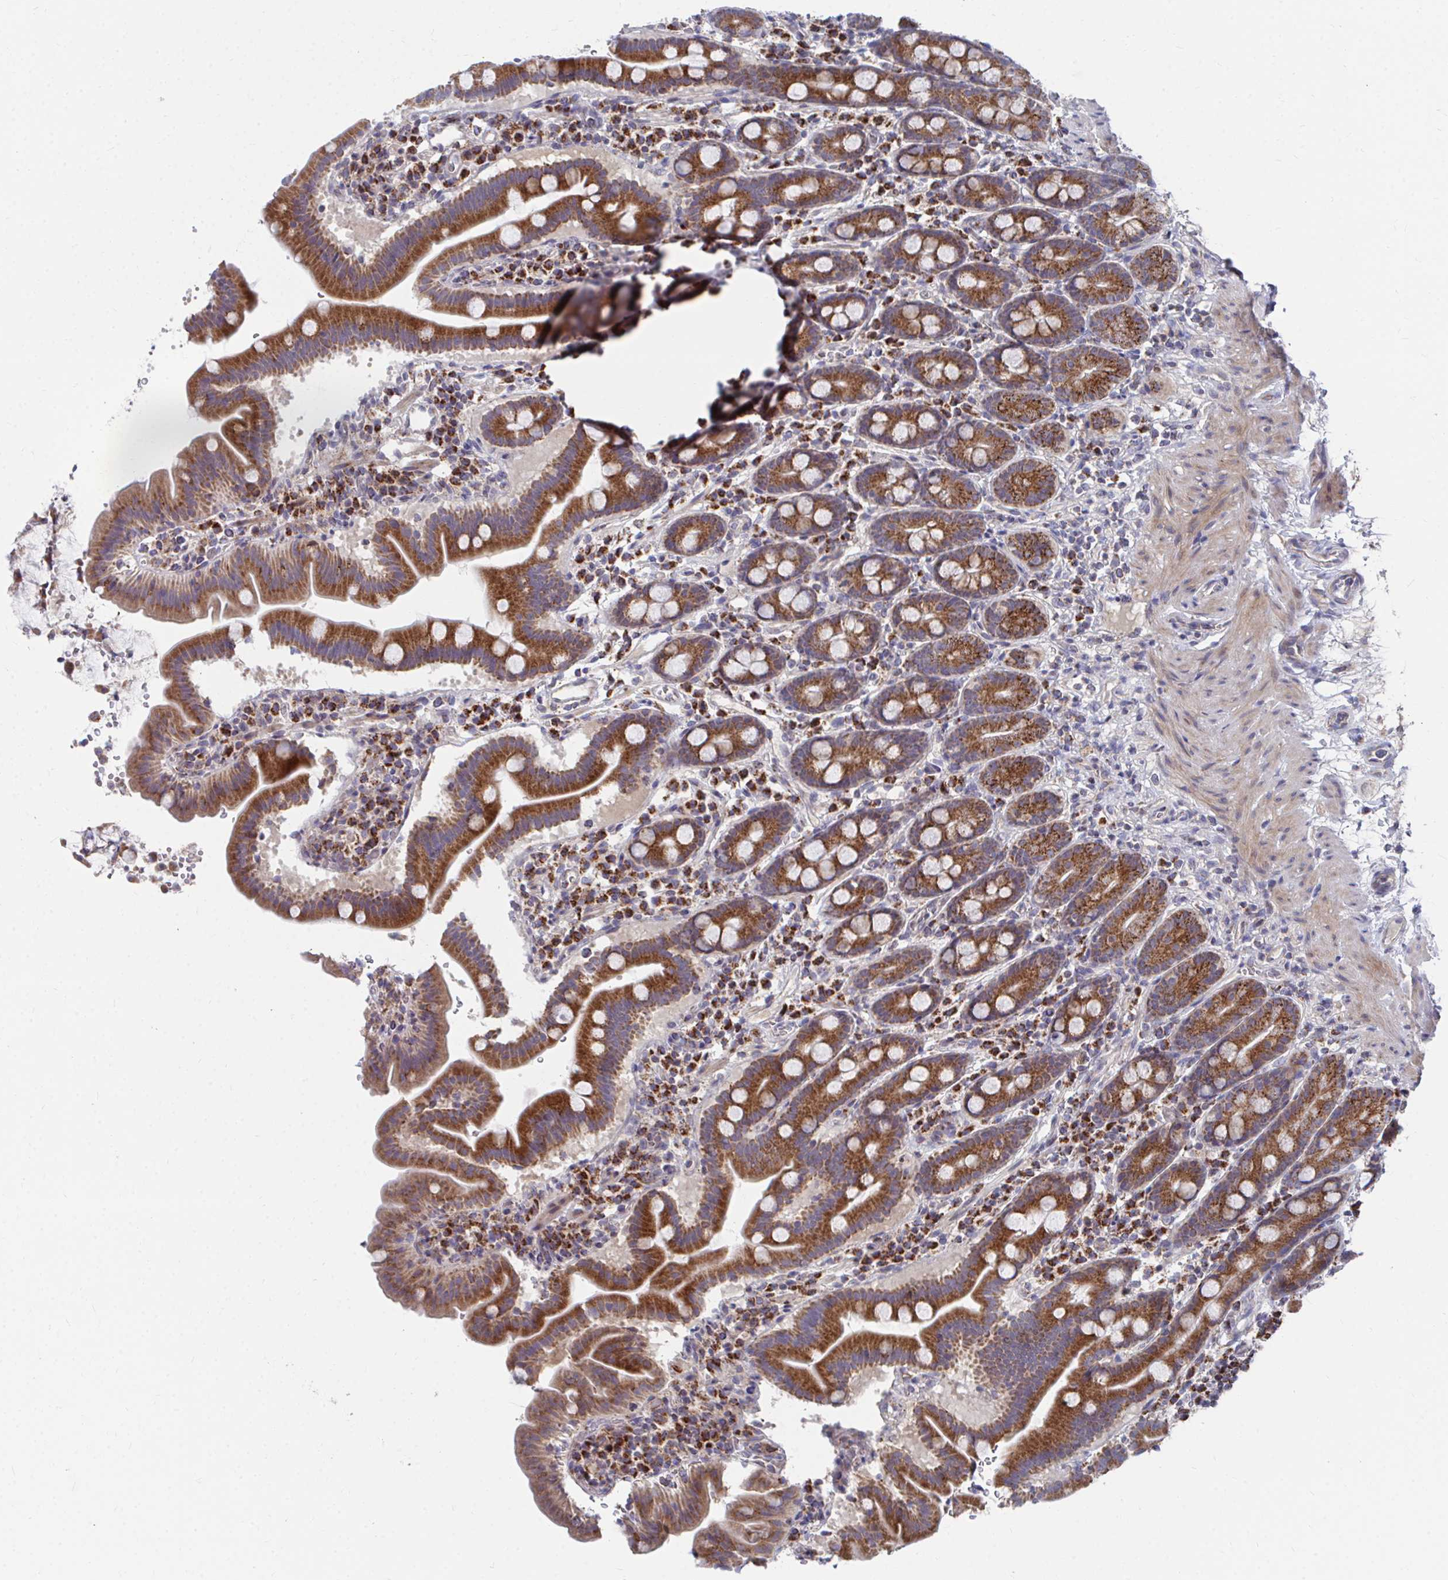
{"staining": {"intensity": "strong", "quantity": ">75%", "location": "cytoplasmic/membranous"}, "tissue": "small intestine", "cell_type": "Glandular cells", "image_type": "normal", "snomed": [{"axis": "morphology", "description": "Normal tissue, NOS"}, {"axis": "topography", "description": "Small intestine"}], "caption": "Glandular cells reveal strong cytoplasmic/membranous expression in approximately >75% of cells in normal small intestine.", "gene": "PEX3", "patient": {"sex": "male", "age": 26}}